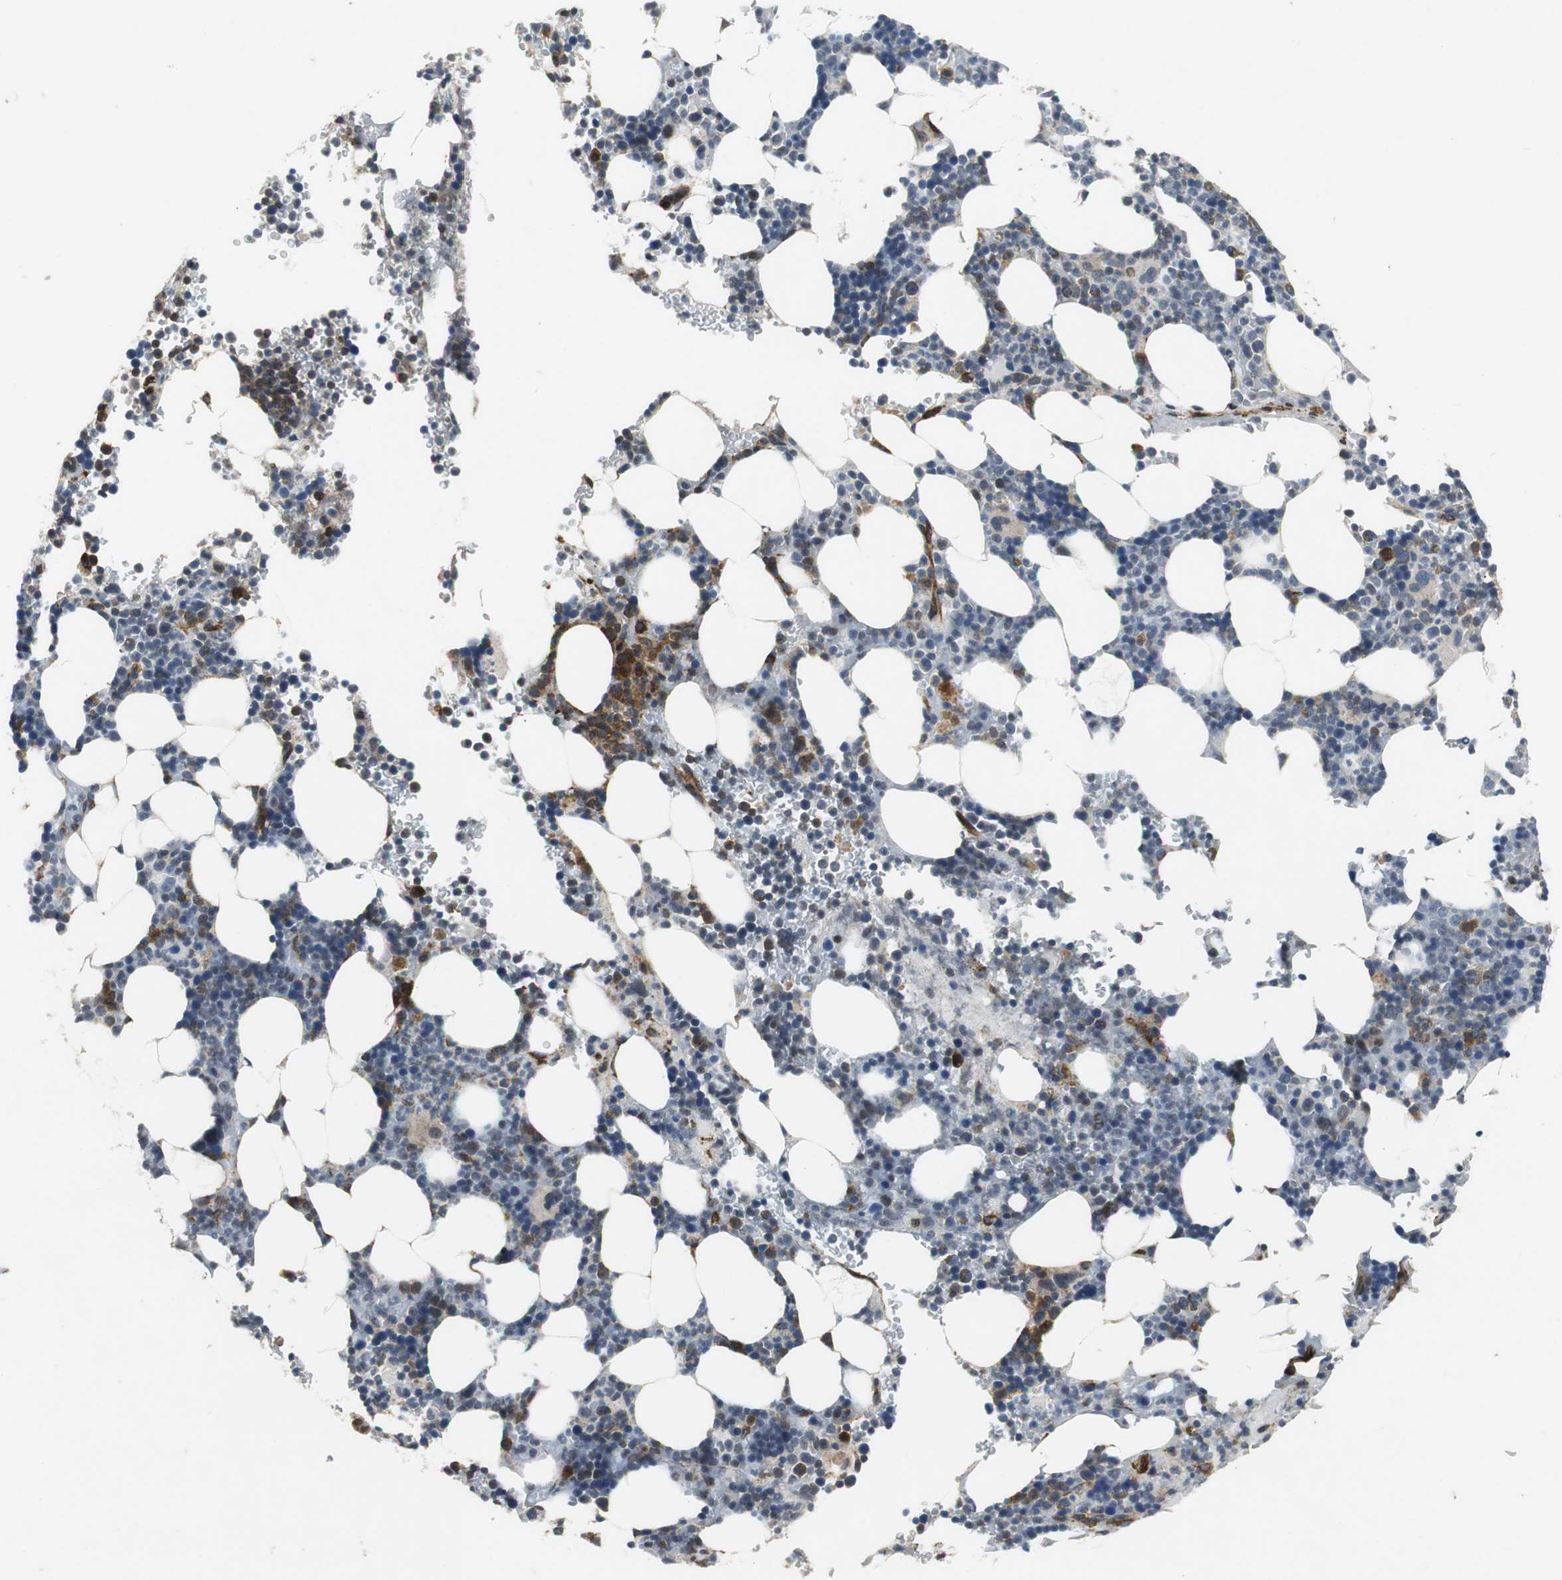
{"staining": {"intensity": "moderate", "quantity": "<25%", "location": "cytoplasmic/membranous"}, "tissue": "bone marrow", "cell_type": "Hematopoietic cells", "image_type": "normal", "snomed": [{"axis": "morphology", "description": "Normal tissue, NOS"}, {"axis": "topography", "description": "Bone marrow"}], "caption": "Hematopoietic cells exhibit moderate cytoplasmic/membranous positivity in about <25% of cells in benign bone marrow. (DAB (3,3'-diaminobenzidine) IHC with brightfield microscopy, high magnification).", "gene": "ISCU", "patient": {"sex": "female", "age": 73}}